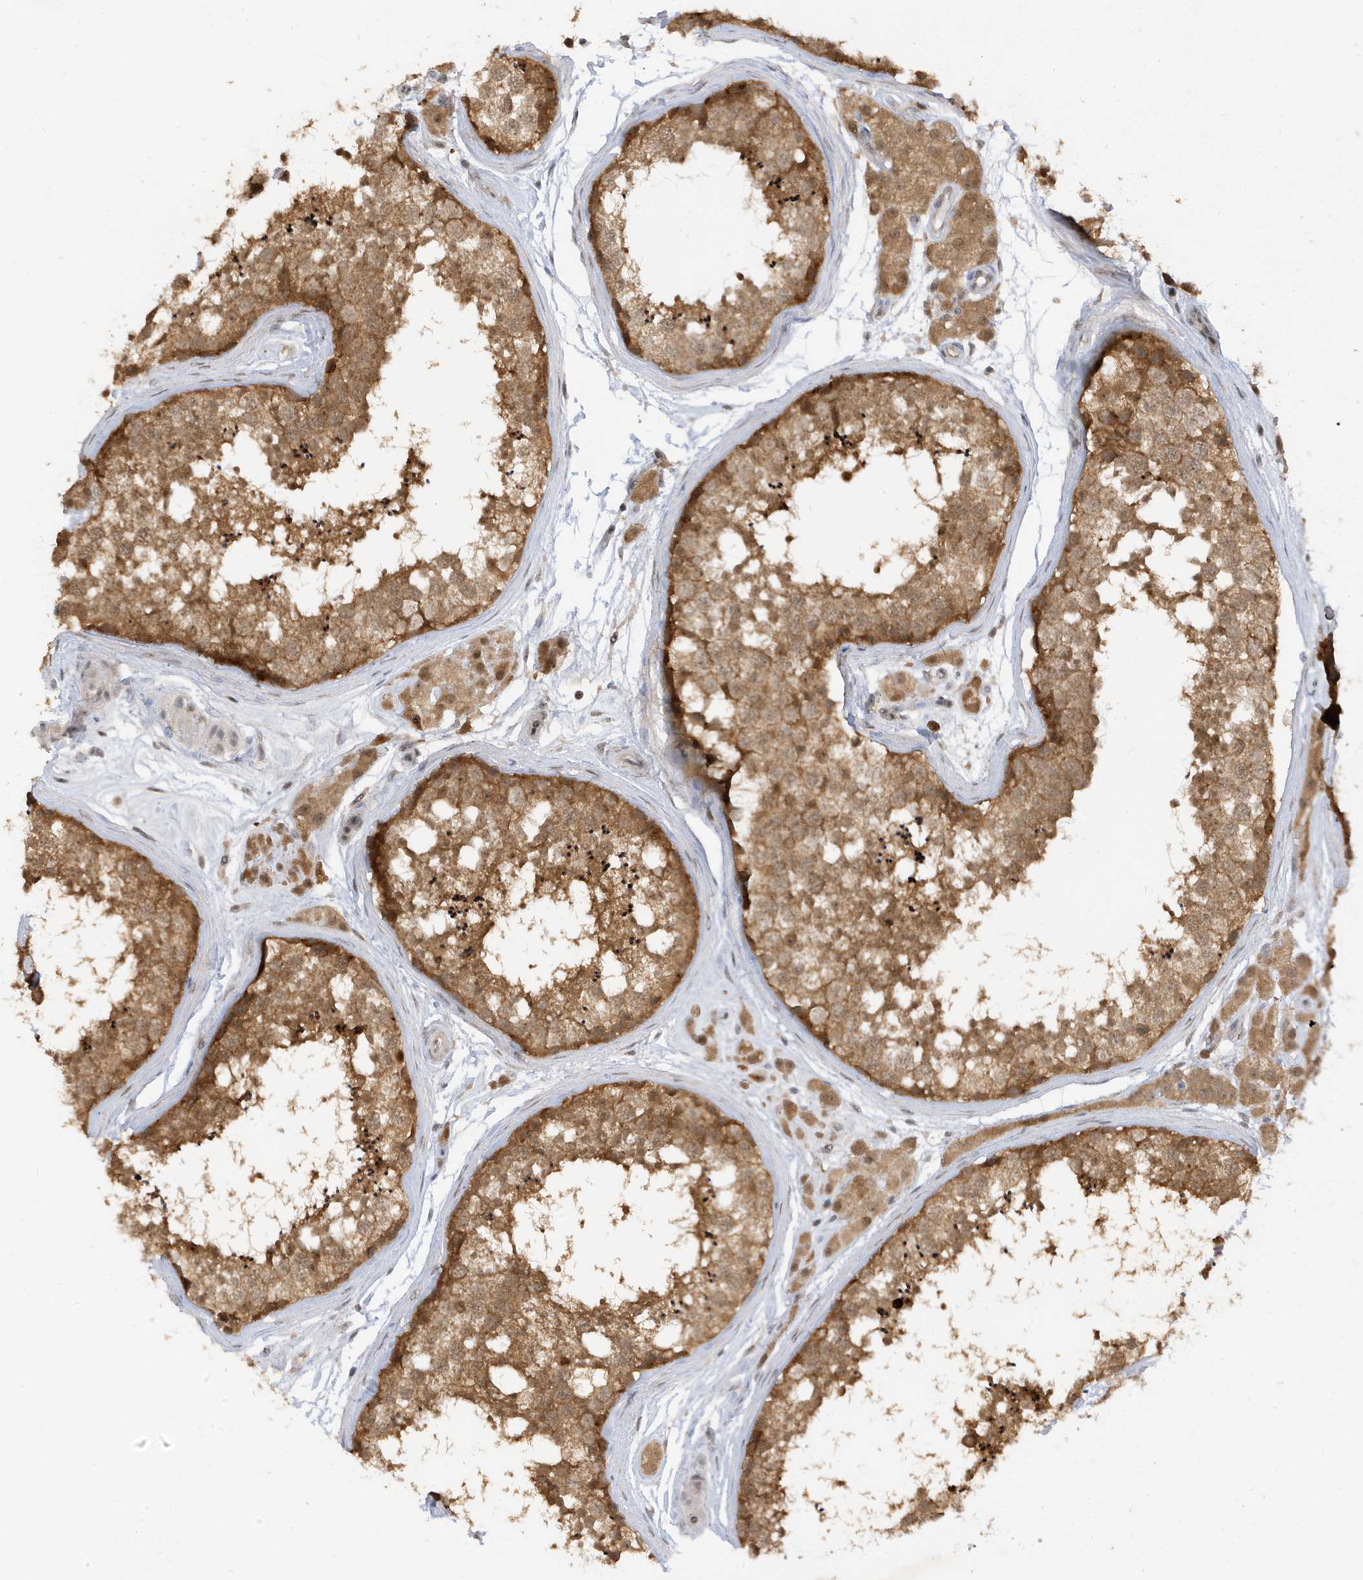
{"staining": {"intensity": "moderate", "quantity": ">75%", "location": "cytoplasmic/membranous,nuclear"}, "tissue": "testis", "cell_type": "Cells in seminiferous ducts", "image_type": "normal", "snomed": [{"axis": "morphology", "description": "Normal tissue, NOS"}, {"axis": "topography", "description": "Testis"}], "caption": "Immunohistochemical staining of benign testis exhibits >75% levels of moderate cytoplasmic/membranous,nuclear protein staining in about >75% of cells in seminiferous ducts. Using DAB (3,3'-diaminobenzidine) (brown) and hematoxylin (blue) stains, captured at high magnification using brightfield microscopy.", "gene": "TAB3", "patient": {"sex": "male", "age": 56}}